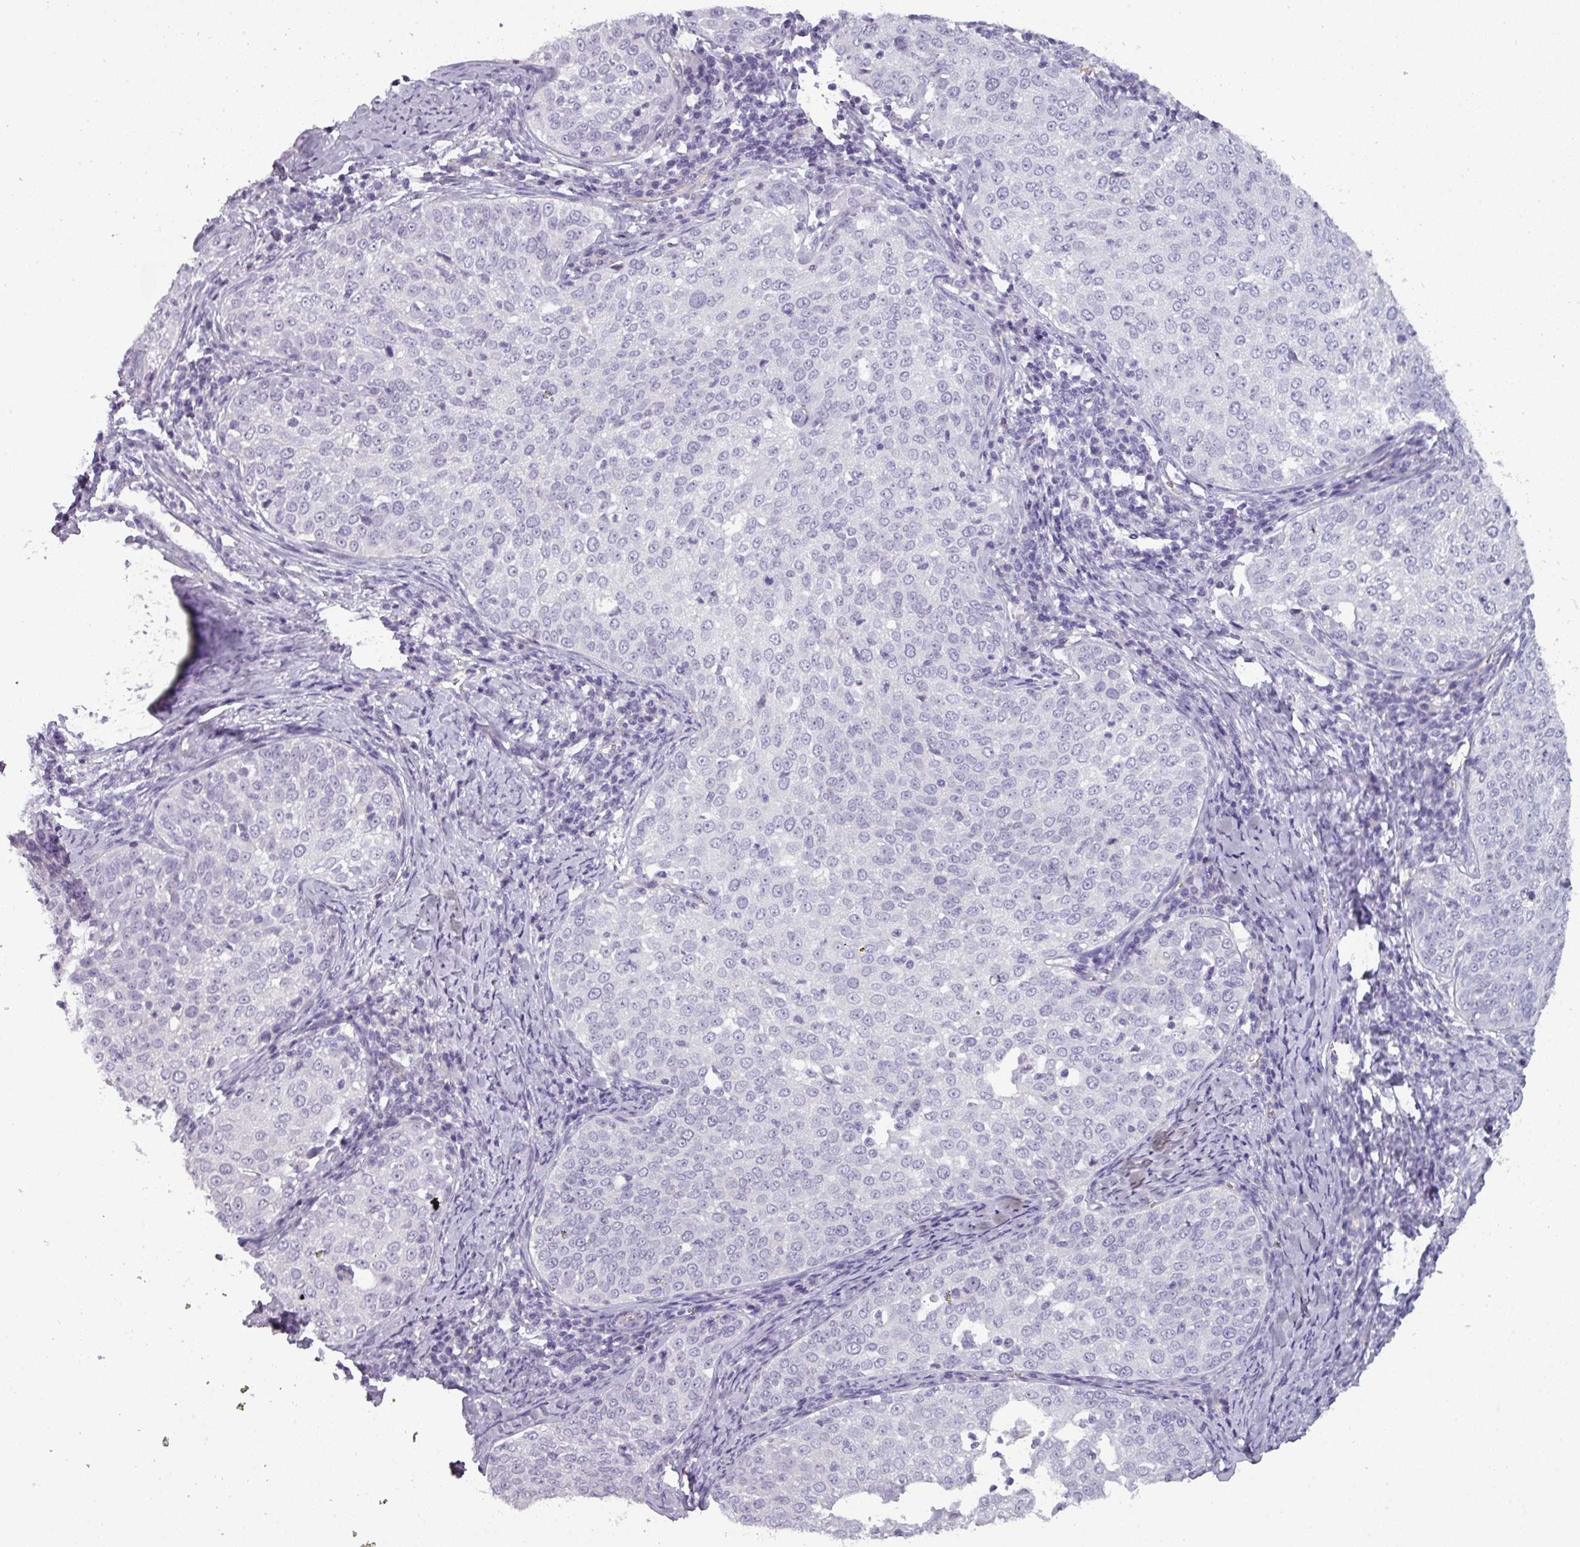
{"staining": {"intensity": "negative", "quantity": "none", "location": "none"}, "tissue": "cervical cancer", "cell_type": "Tumor cells", "image_type": "cancer", "snomed": [{"axis": "morphology", "description": "Squamous cell carcinoma, NOS"}, {"axis": "topography", "description": "Cervix"}], "caption": "There is no significant expression in tumor cells of cervical cancer.", "gene": "AREL1", "patient": {"sex": "female", "age": 57}}